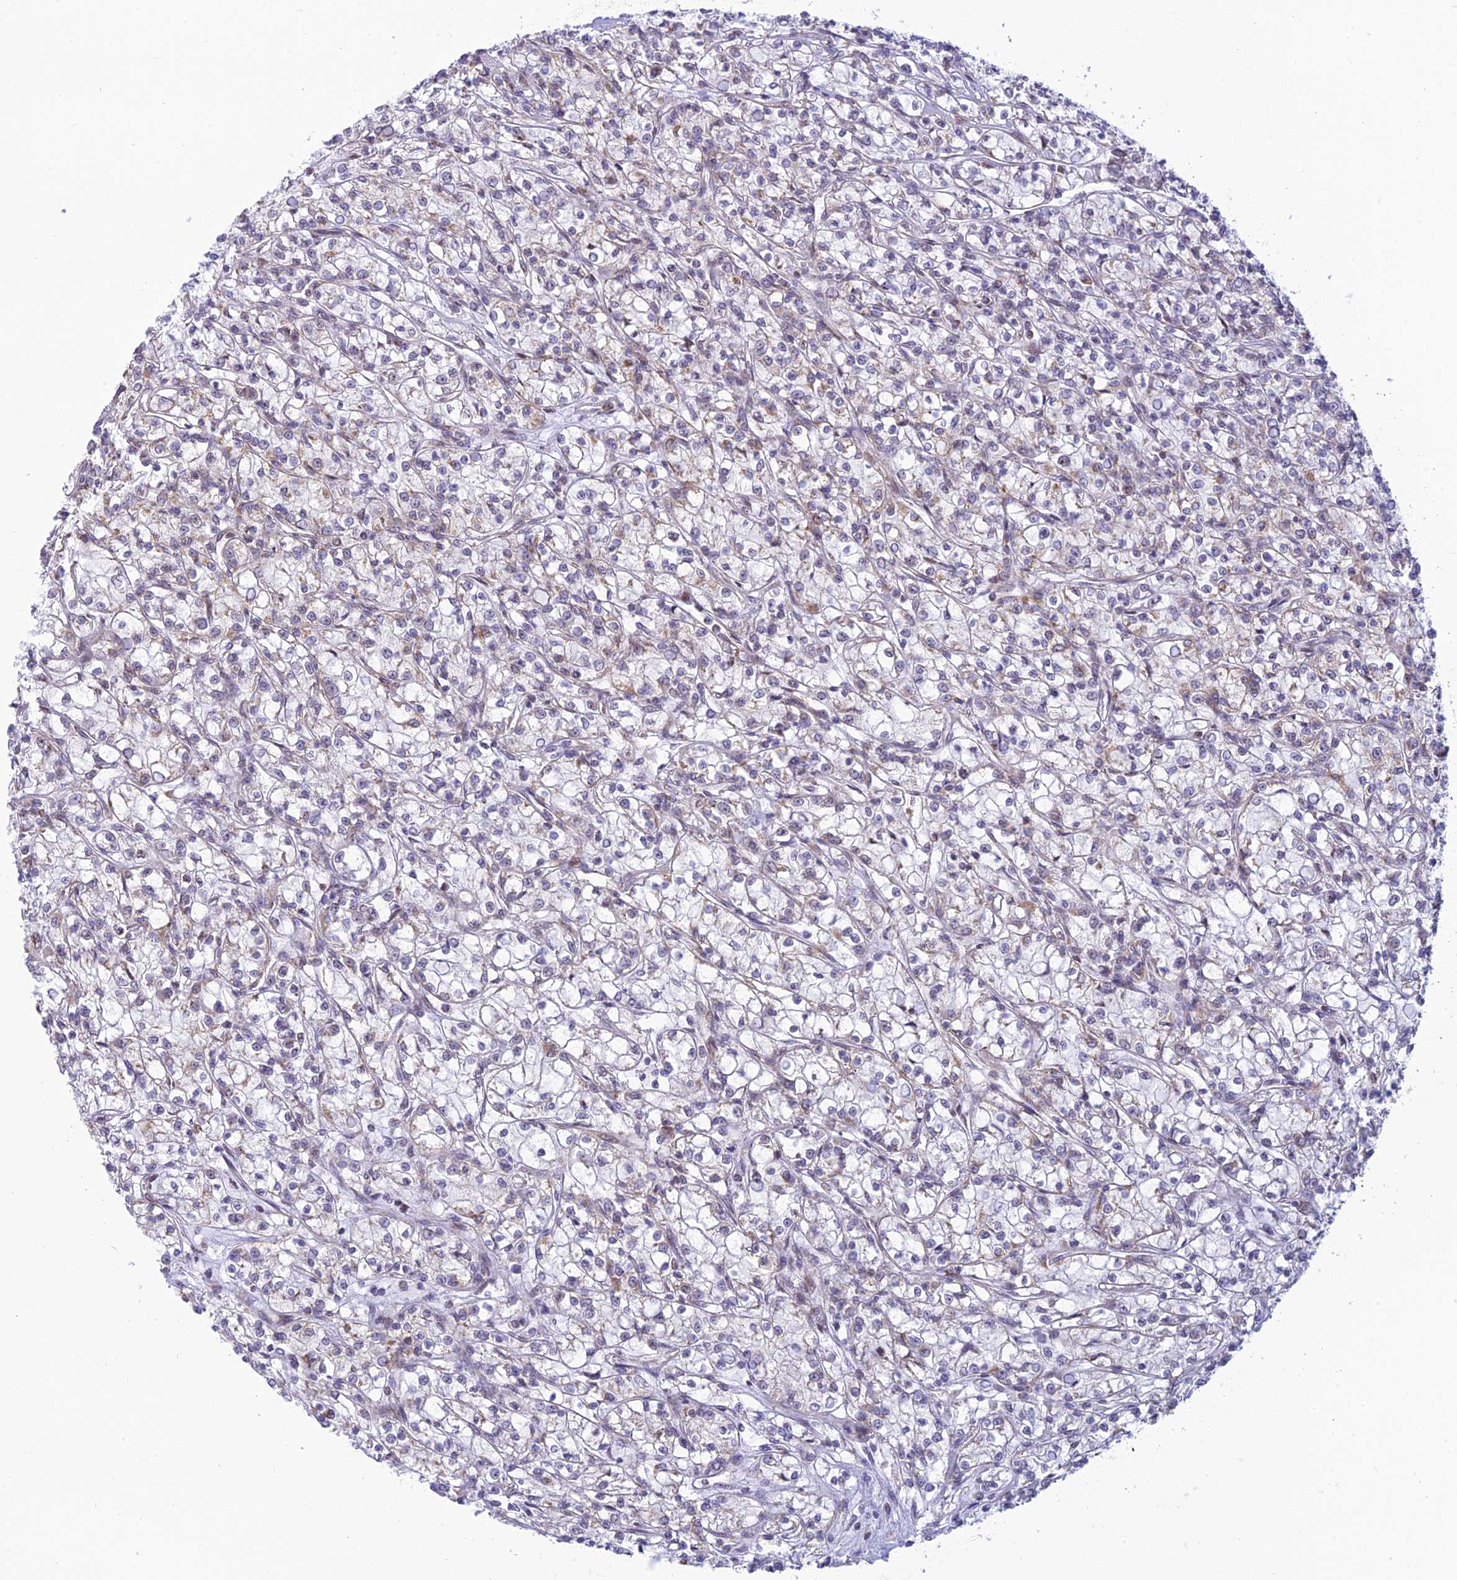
{"staining": {"intensity": "weak", "quantity": "<25%", "location": "cytoplasmic/membranous"}, "tissue": "renal cancer", "cell_type": "Tumor cells", "image_type": "cancer", "snomed": [{"axis": "morphology", "description": "Adenocarcinoma, NOS"}, {"axis": "topography", "description": "Kidney"}], "caption": "An image of renal cancer (adenocarcinoma) stained for a protein shows no brown staining in tumor cells.", "gene": "HOOK2", "patient": {"sex": "female", "age": 59}}